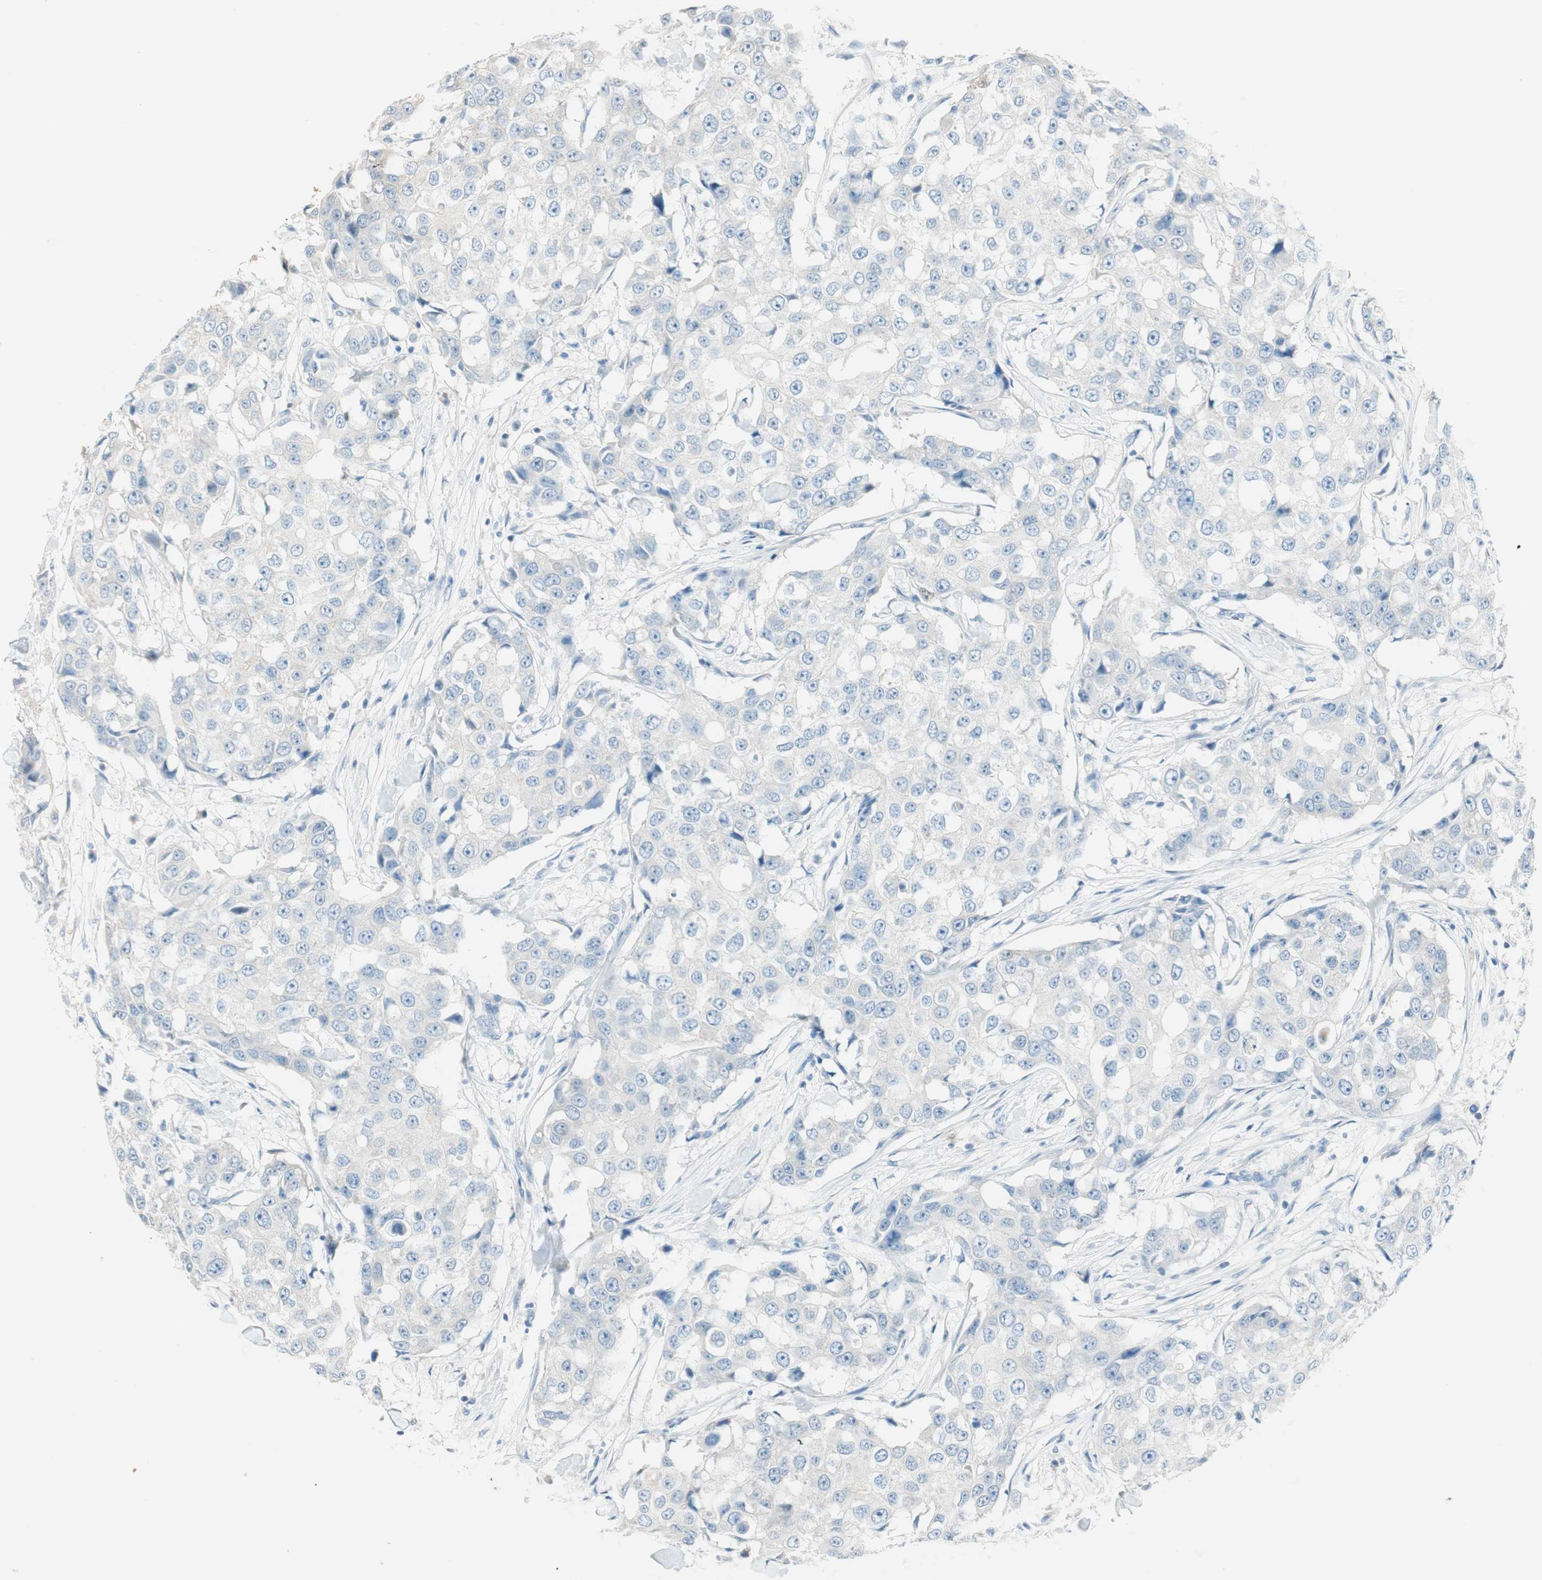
{"staining": {"intensity": "negative", "quantity": "none", "location": "none"}, "tissue": "breast cancer", "cell_type": "Tumor cells", "image_type": "cancer", "snomed": [{"axis": "morphology", "description": "Duct carcinoma"}, {"axis": "topography", "description": "Breast"}], "caption": "Breast cancer (intraductal carcinoma) was stained to show a protein in brown. There is no significant expression in tumor cells. The staining is performed using DAB (3,3'-diaminobenzidine) brown chromogen with nuclei counter-stained in using hematoxylin.", "gene": "HPGD", "patient": {"sex": "female", "age": 27}}